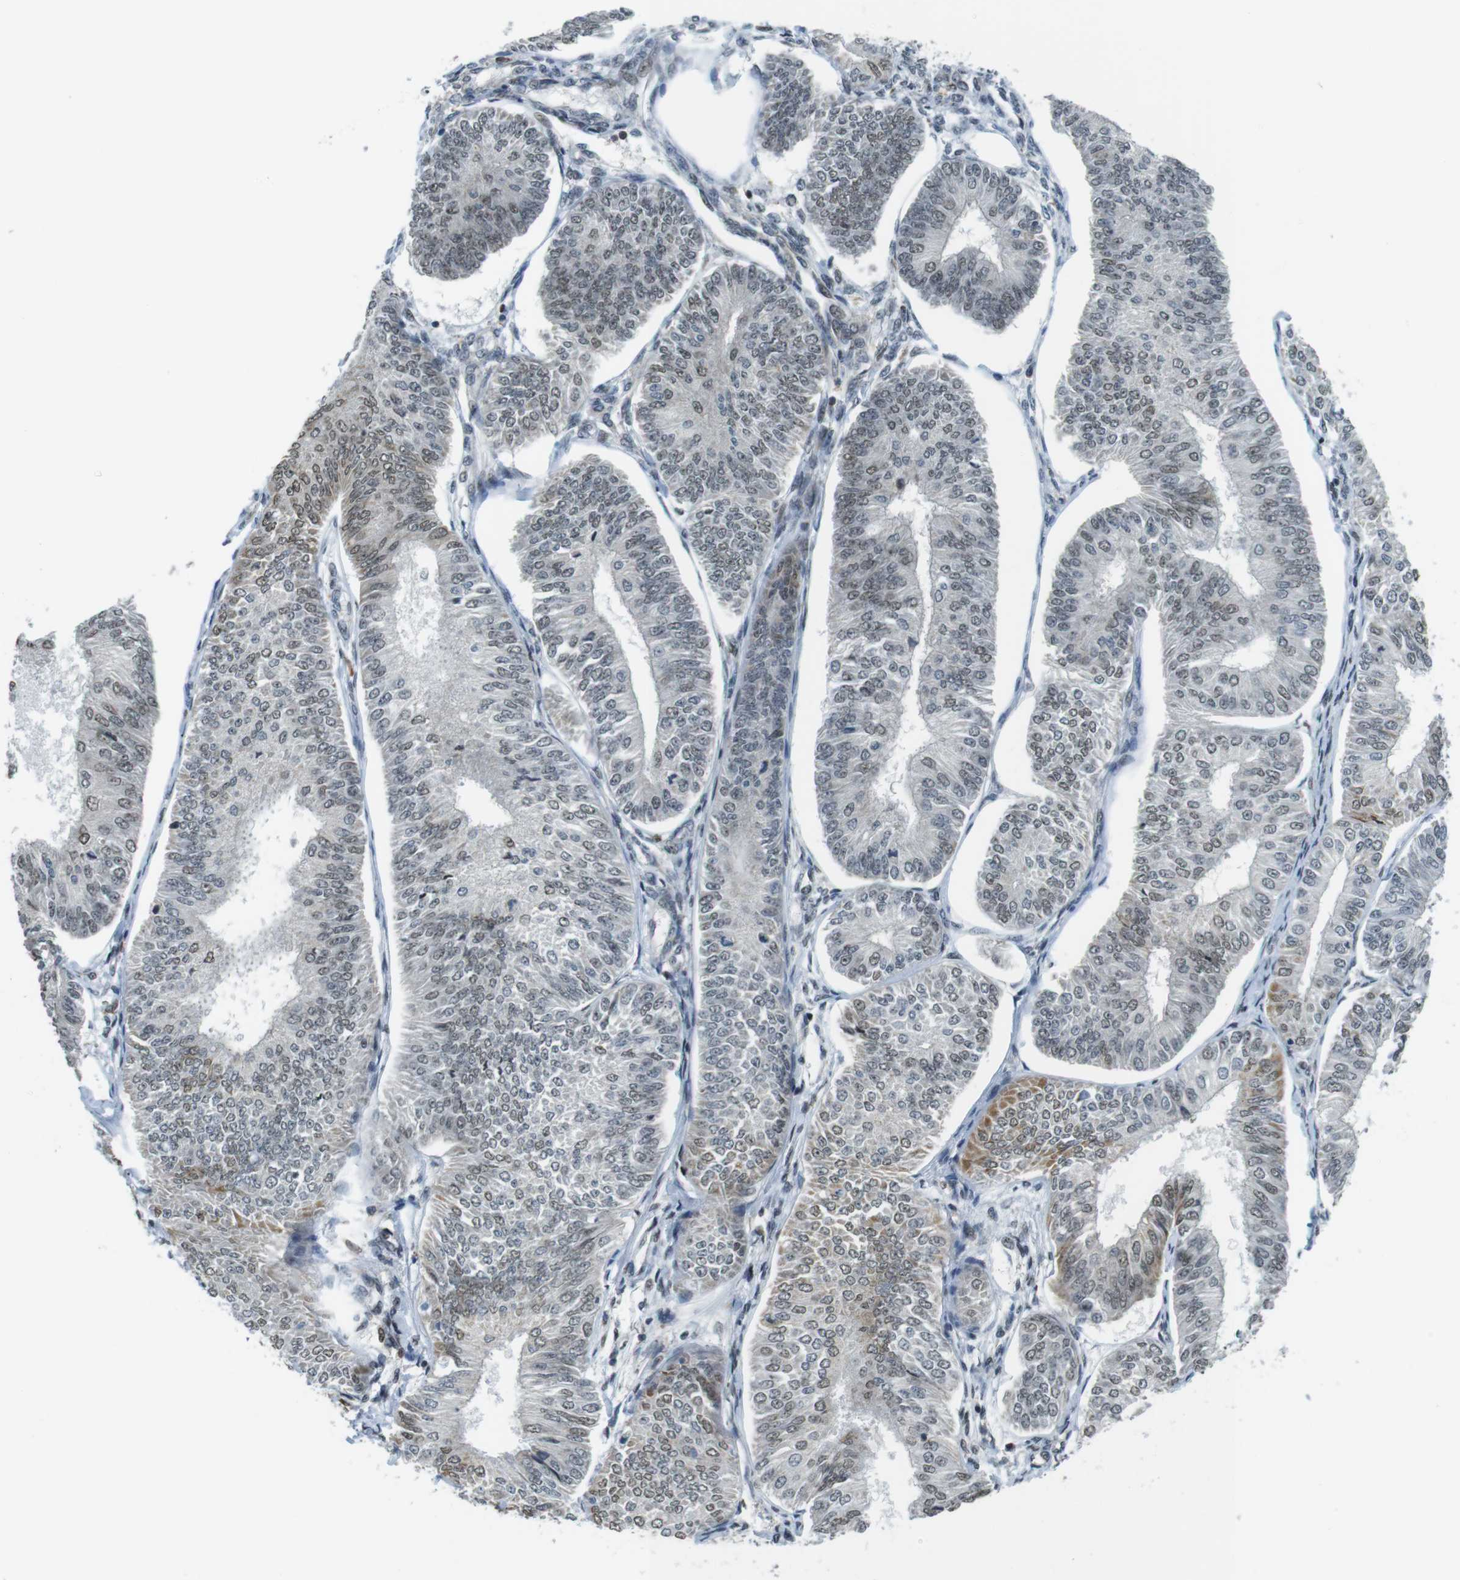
{"staining": {"intensity": "weak", "quantity": "25%-75%", "location": "cytoplasmic/membranous,nuclear"}, "tissue": "endometrial cancer", "cell_type": "Tumor cells", "image_type": "cancer", "snomed": [{"axis": "morphology", "description": "Adenocarcinoma, NOS"}, {"axis": "topography", "description": "Endometrium"}], "caption": "Brown immunohistochemical staining in human endometrial cancer (adenocarcinoma) exhibits weak cytoplasmic/membranous and nuclear staining in approximately 25%-75% of tumor cells.", "gene": "USP7", "patient": {"sex": "female", "age": 58}}